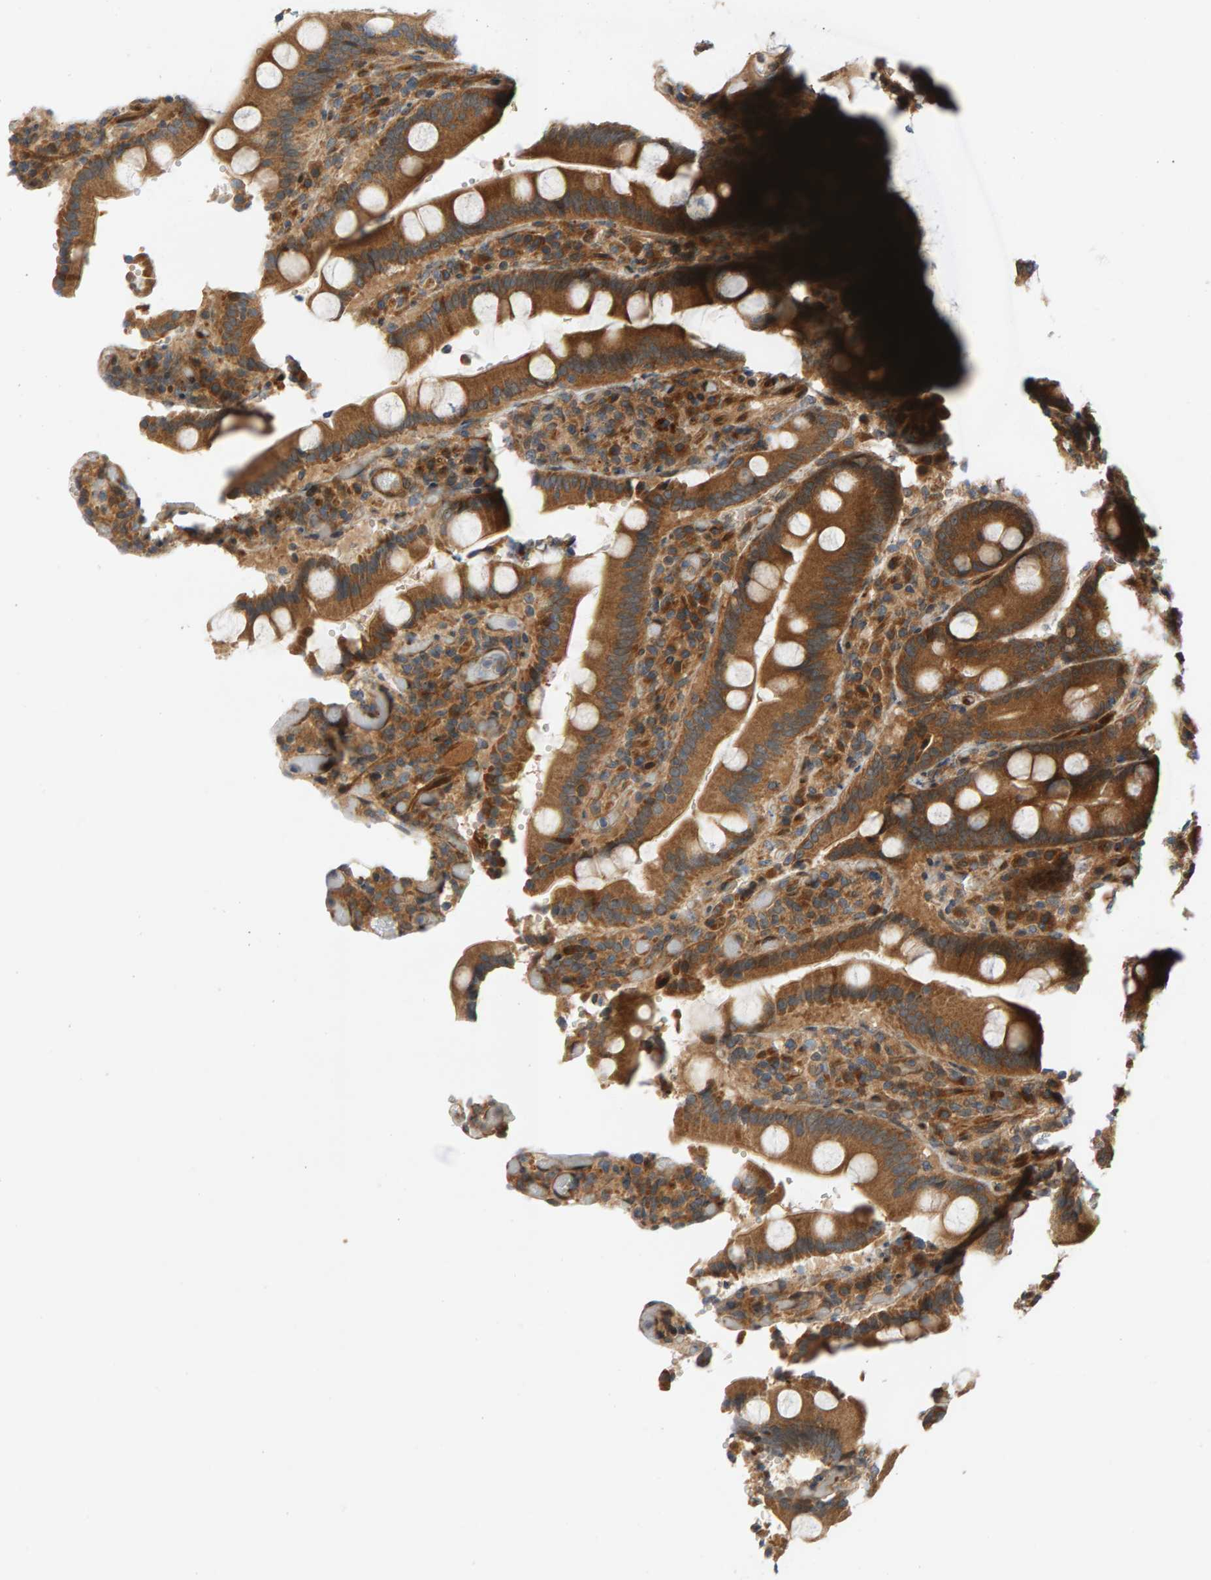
{"staining": {"intensity": "strong", "quantity": ">75%", "location": "cytoplasmic/membranous"}, "tissue": "duodenum", "cell_type": "Glandular cells", "image_type": "normal", "snomed": [{"axis": "morphology", "description": "Normal tissue, NOS"}, {"axis": "topography", "description": "Small intestine, NOS"}], "caption": "Immunohistochemical staining of unremarkable duodenum shows high levels of strong cytoplasmic/membranous positivity in about >75% of glandular cells. Nuclei are stained in blue.", "gene": "BAHCC1", "patient": {"sex": "female", "age": 71}}